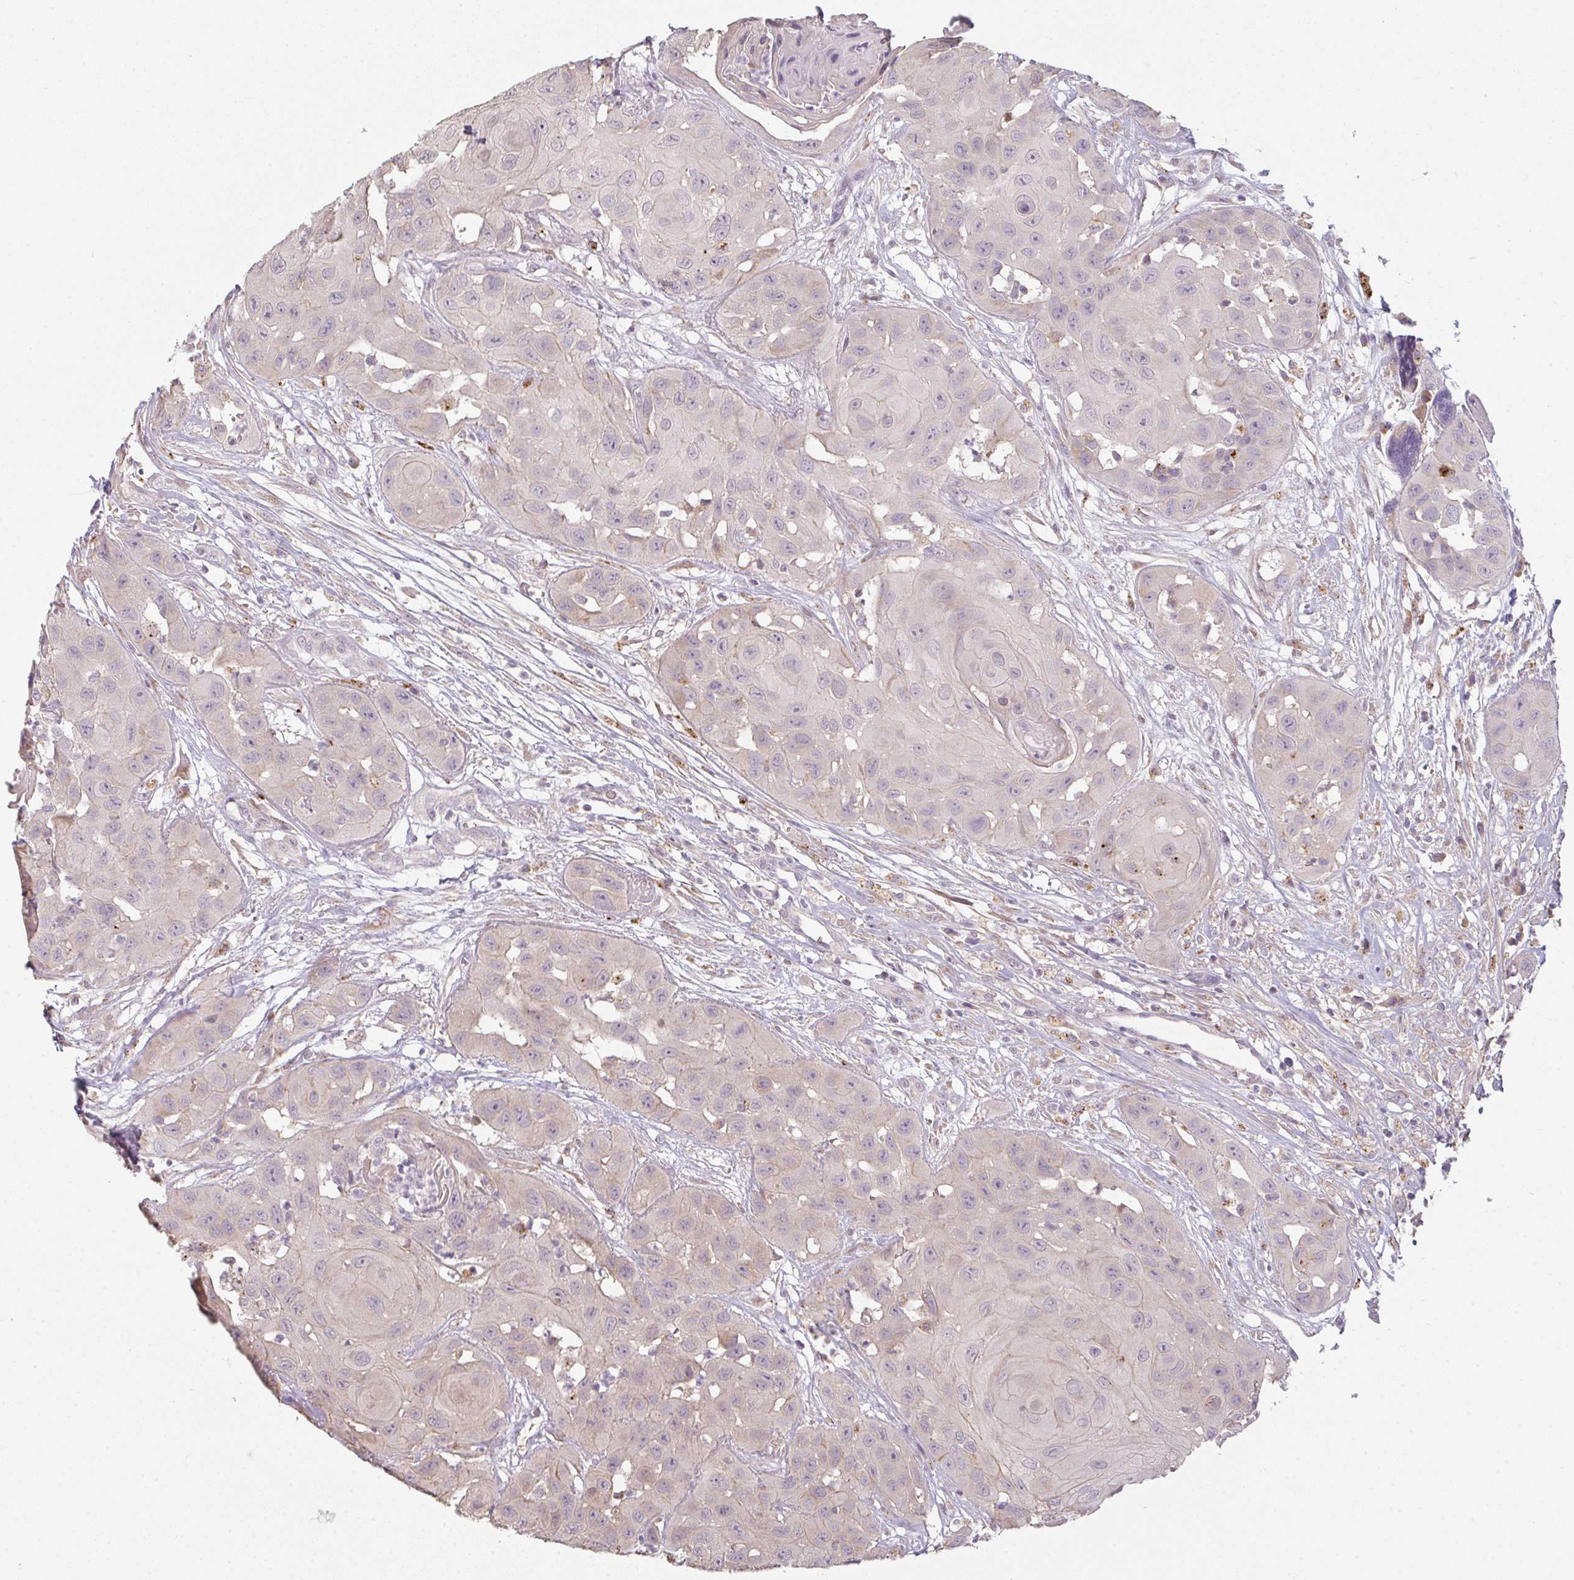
{"staining": {"intensity": "negative", "quantity": "none", "location": "none"}, "tissue": "head and neck cancer", "cell_type": "Tumor cells", "image_type": "cancer", "snomed": [{"axis": "morphology", "description": "Squamous cell carcinoma, NOS"}, {"axis": "topography", "description": "Head-Neck"}], "caption": "IHC image of neoplastic tissue: head and neck cancer stained with DAB reveals no significant protein staining in tumor cells.", "gene": "TMEM237", "patient": {"sex": "male", "age": 83}}